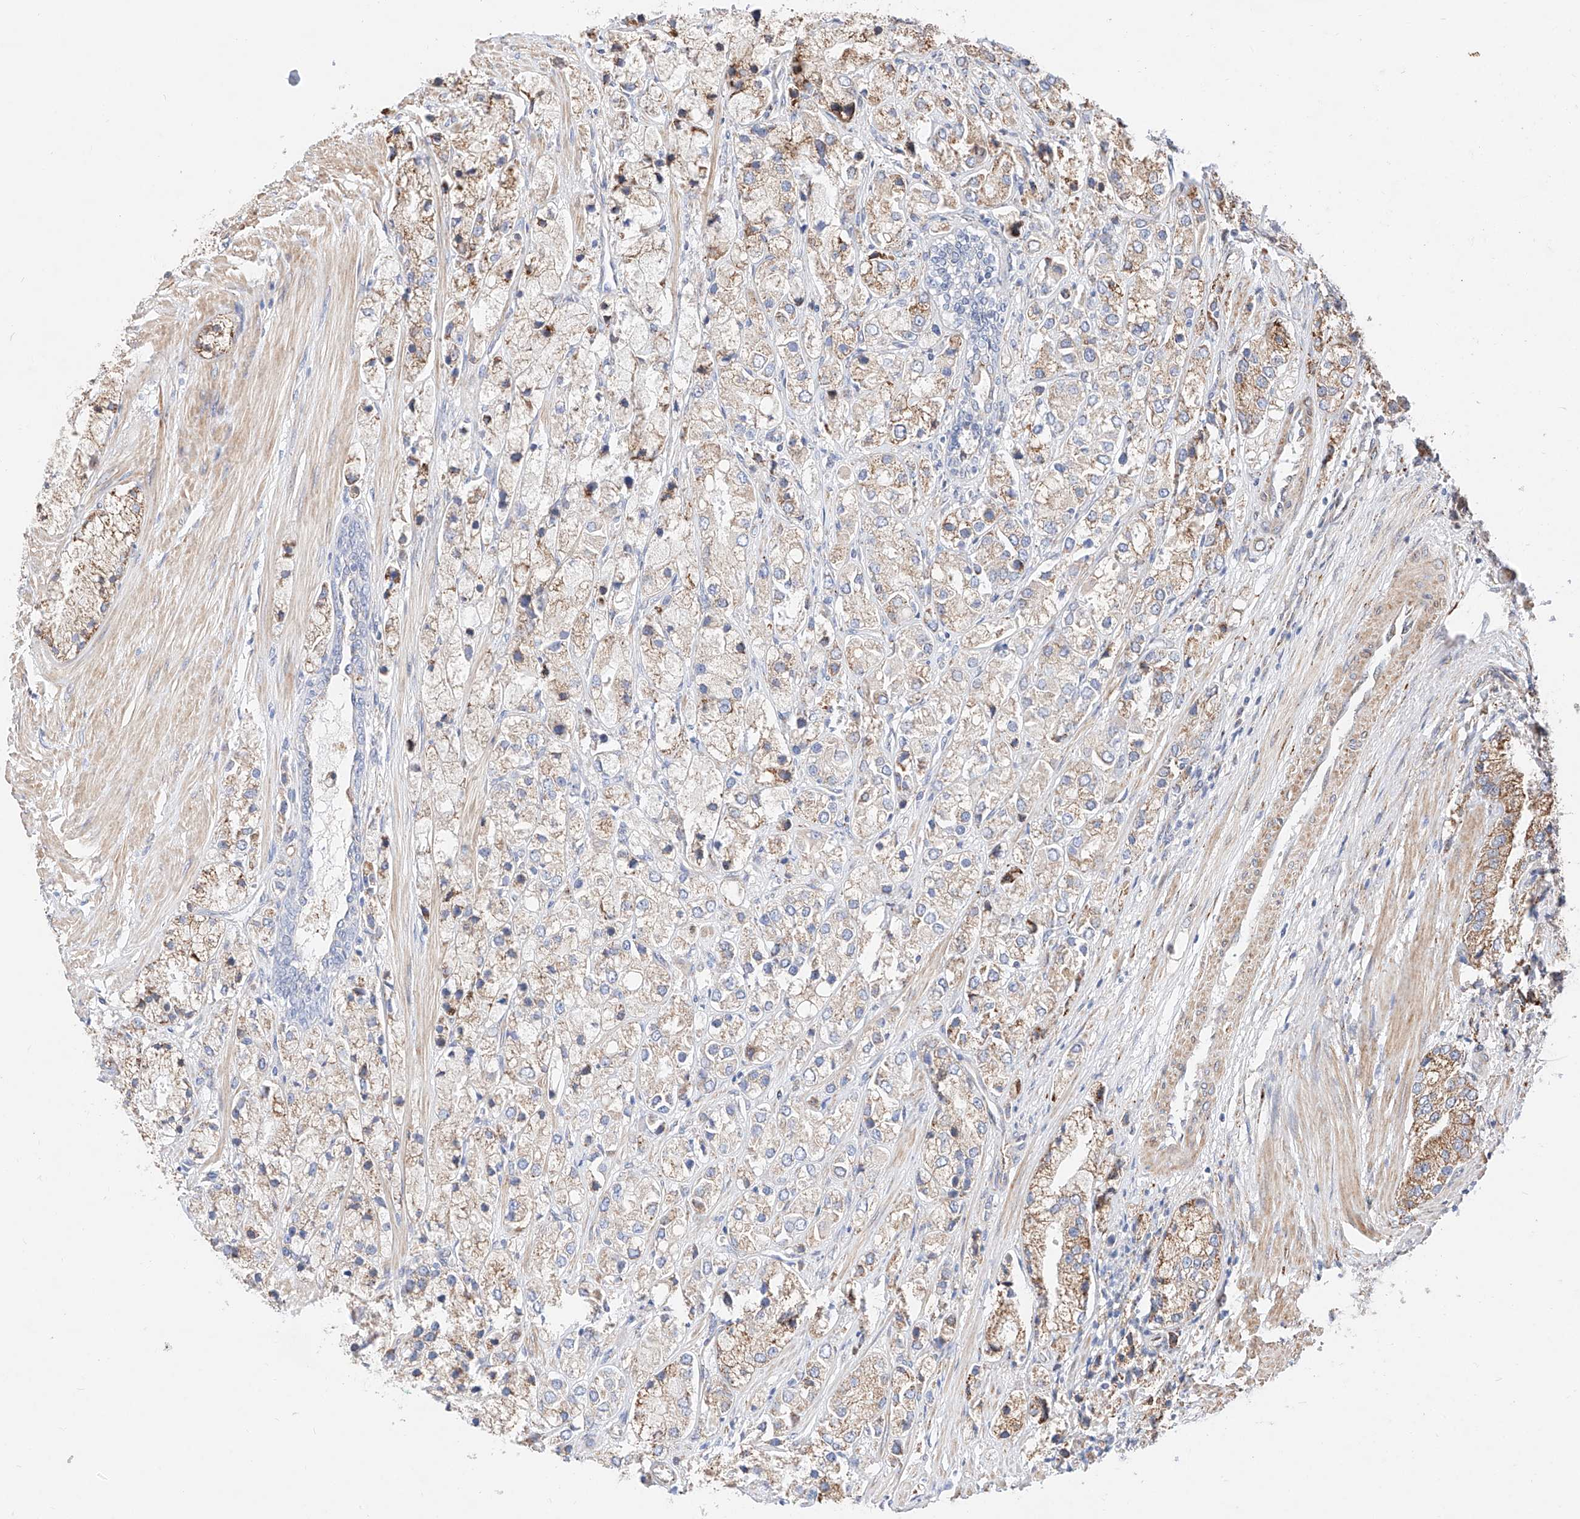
{"staining": {"intensity": "weak", "quantity": ">75%", "location": "cytoplasmic/membranous"}, "tissue": "prostate cancer", "cell_type": "Tumor cells", "image_type": "cancer", "snomed": [{"axis": "morphology", "description": "Adenocarcinoma, High grade"}, {"axis": "topography", "description": "Prostate"}], "caption": "High-grade adenocarcinoma (prostate) was stained to show a protein in brown. There is low levels of weak cytoplasmic/membranous positivity in approximately >75% of tumor cells.", "gene": "ATP9B", "patient": {"sex": "male", "age": 50}}